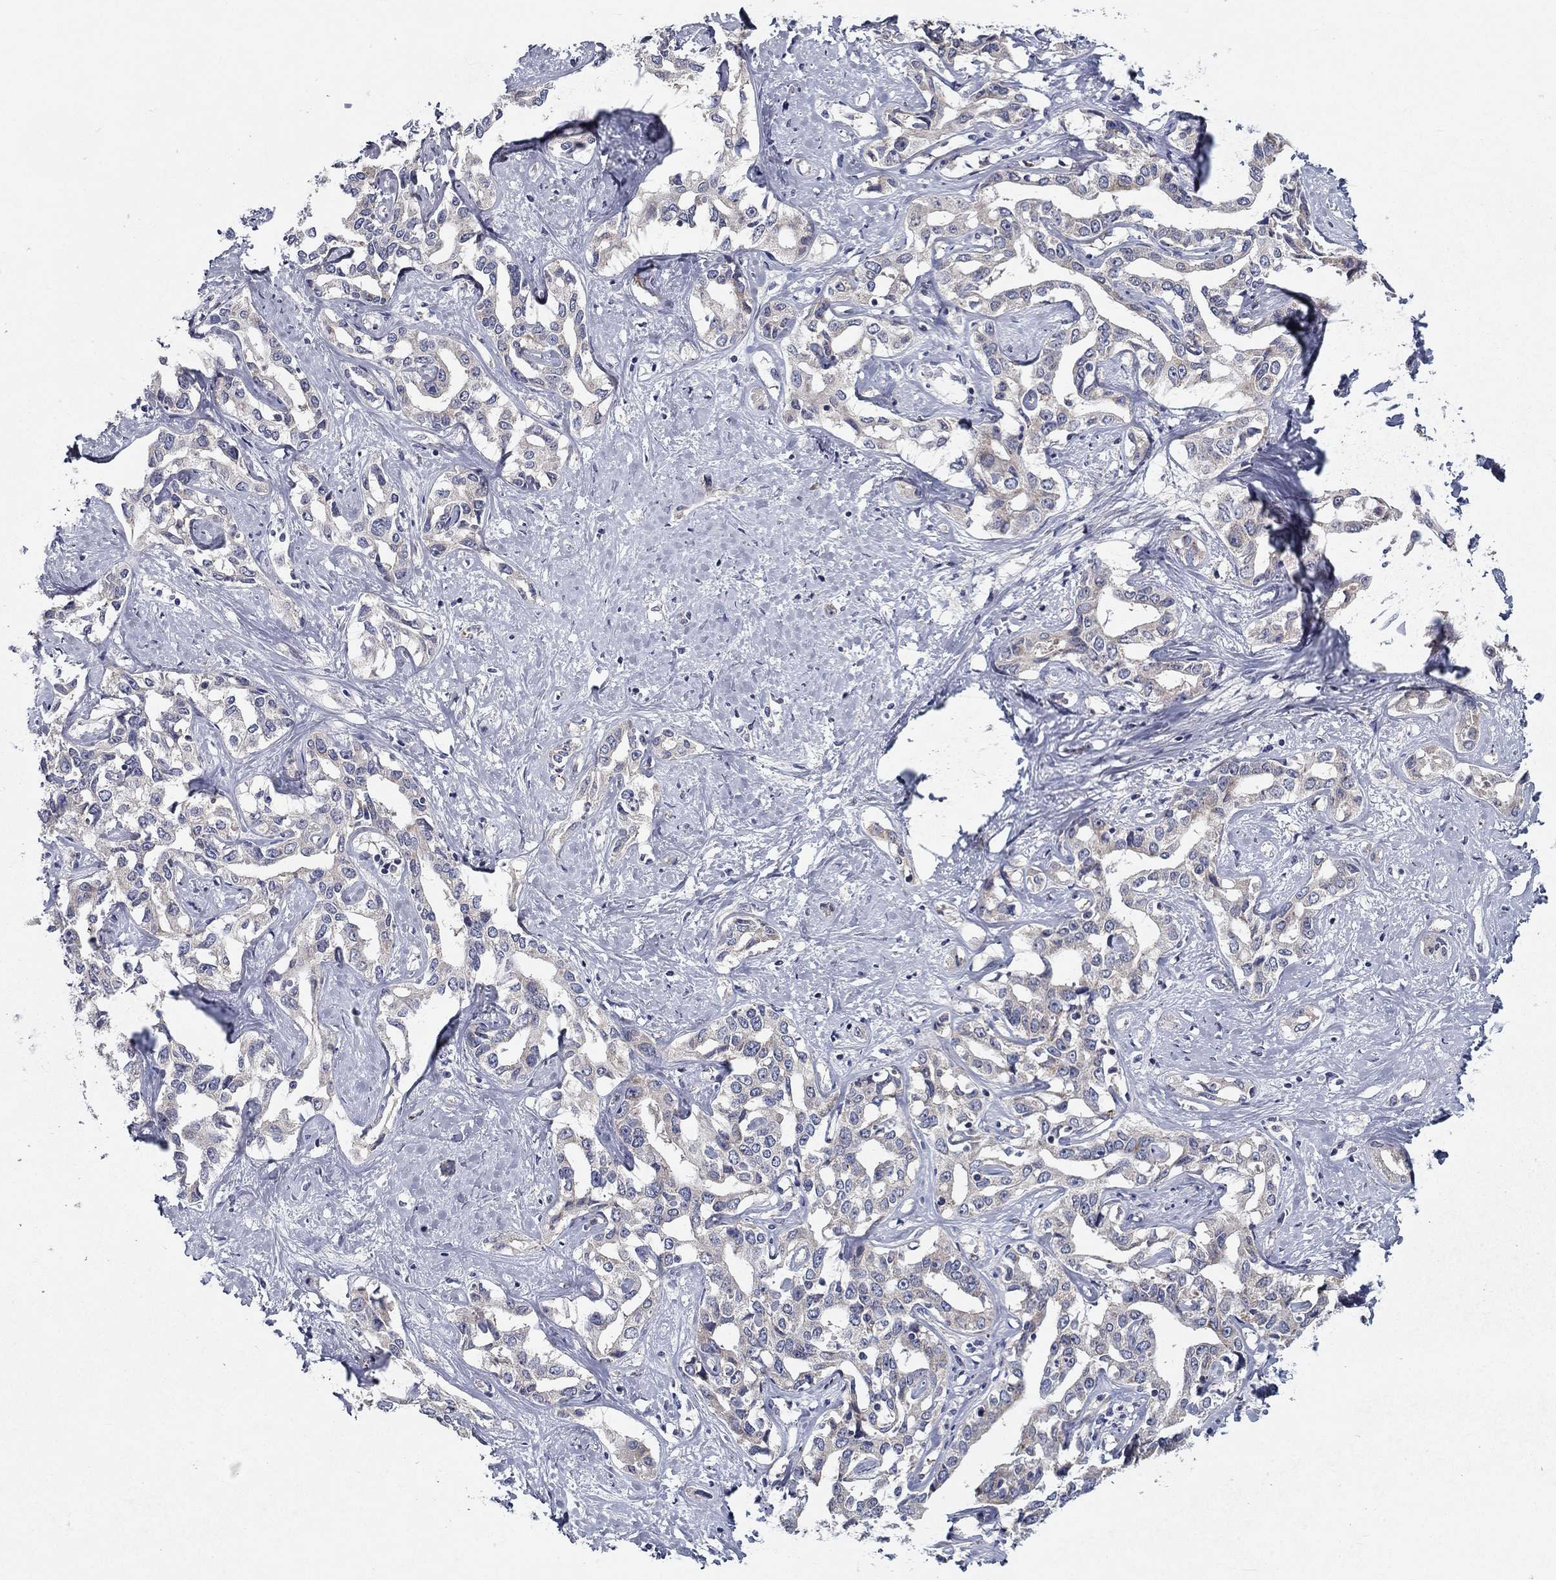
{"staining": {"intensity": "negative", "quantity": "none", "location": "none"}, "tissue": "liver cancer", "cell_type": "Tumor cells", "image_type": "cancer", "snomed": [{"axis": "morphology", "description": "Cholangiocarcinoma"}, {"axis": "topography", "description": "Liver"}], "caption": "This is an IHC histopathology image of liver cholangiocarcinoma. There is no expression in tumor cells.", "gene": "LACTB2", "patient": {"sex": "male", "age": 59}}